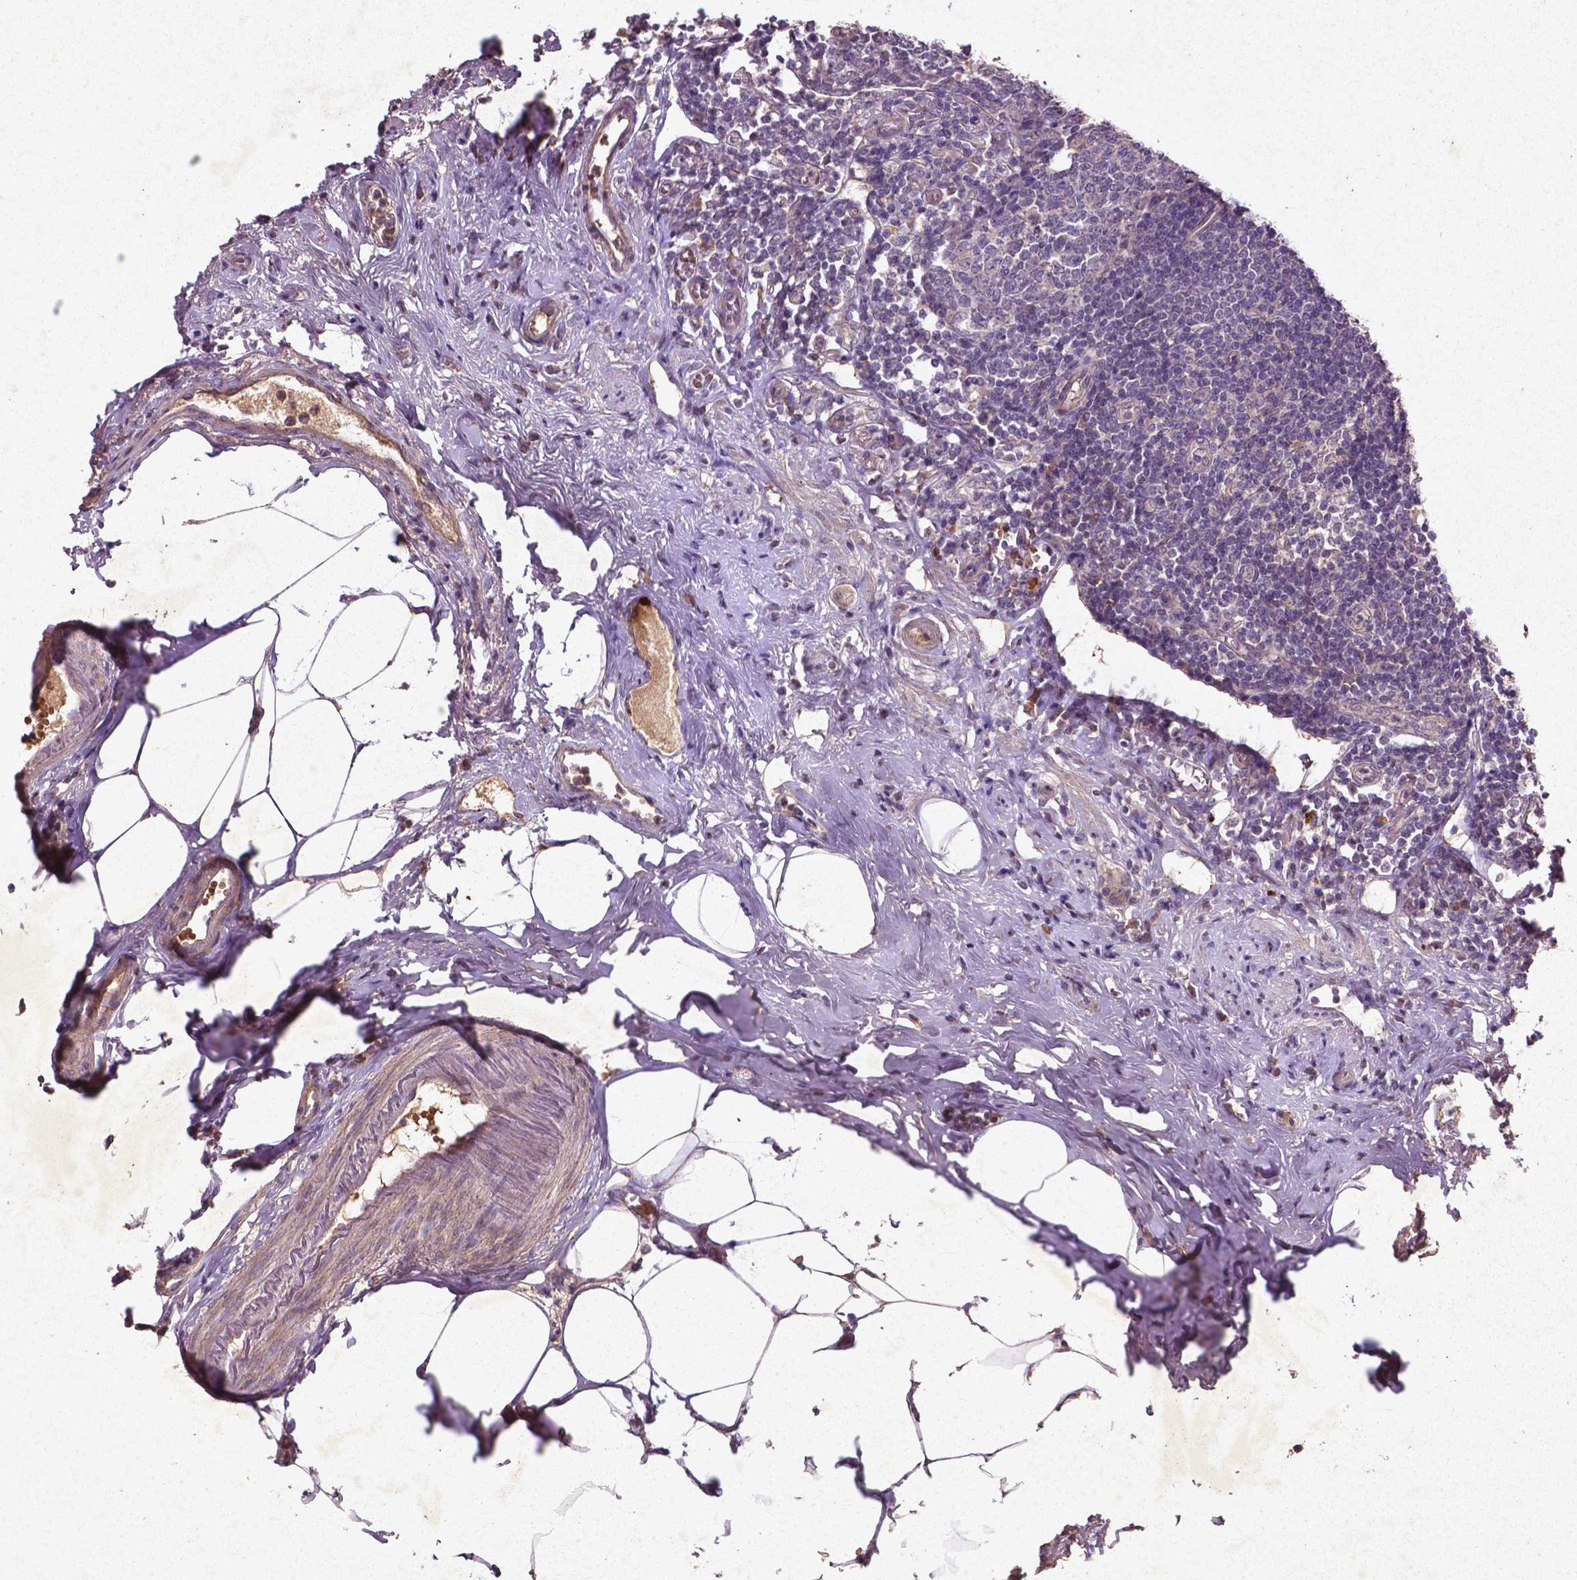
{"staining": {"intensity": "moderate", "quantity": ">75%", "location": "cytoplasmic/membranous"}, "tissue": "appendix", "cell_type": "Glandular cells", "image_type": "normal", "snomed": [{"axis": "morphology", "description": "Normal tissue, NOS"}, {"axis": "morphology", "description": "Carcinoma, endometroid"}, {"axis": "topography", "description": "Appendix"}, {"axis": "topography", "description": "Colon"}], "caption": "A histopathology image of human appendix stained for a protein displays moderate cytoplasmic/membranous brown staining in glandular cells. The staining is performed using DAB (3,3'-diaminobenzidine) brown chromogen to label protein expression. The nuclei are counter-stained blue using hematoxylin.", "gene": "COQ2", "patient": {"sex": "female", "age": 60}}